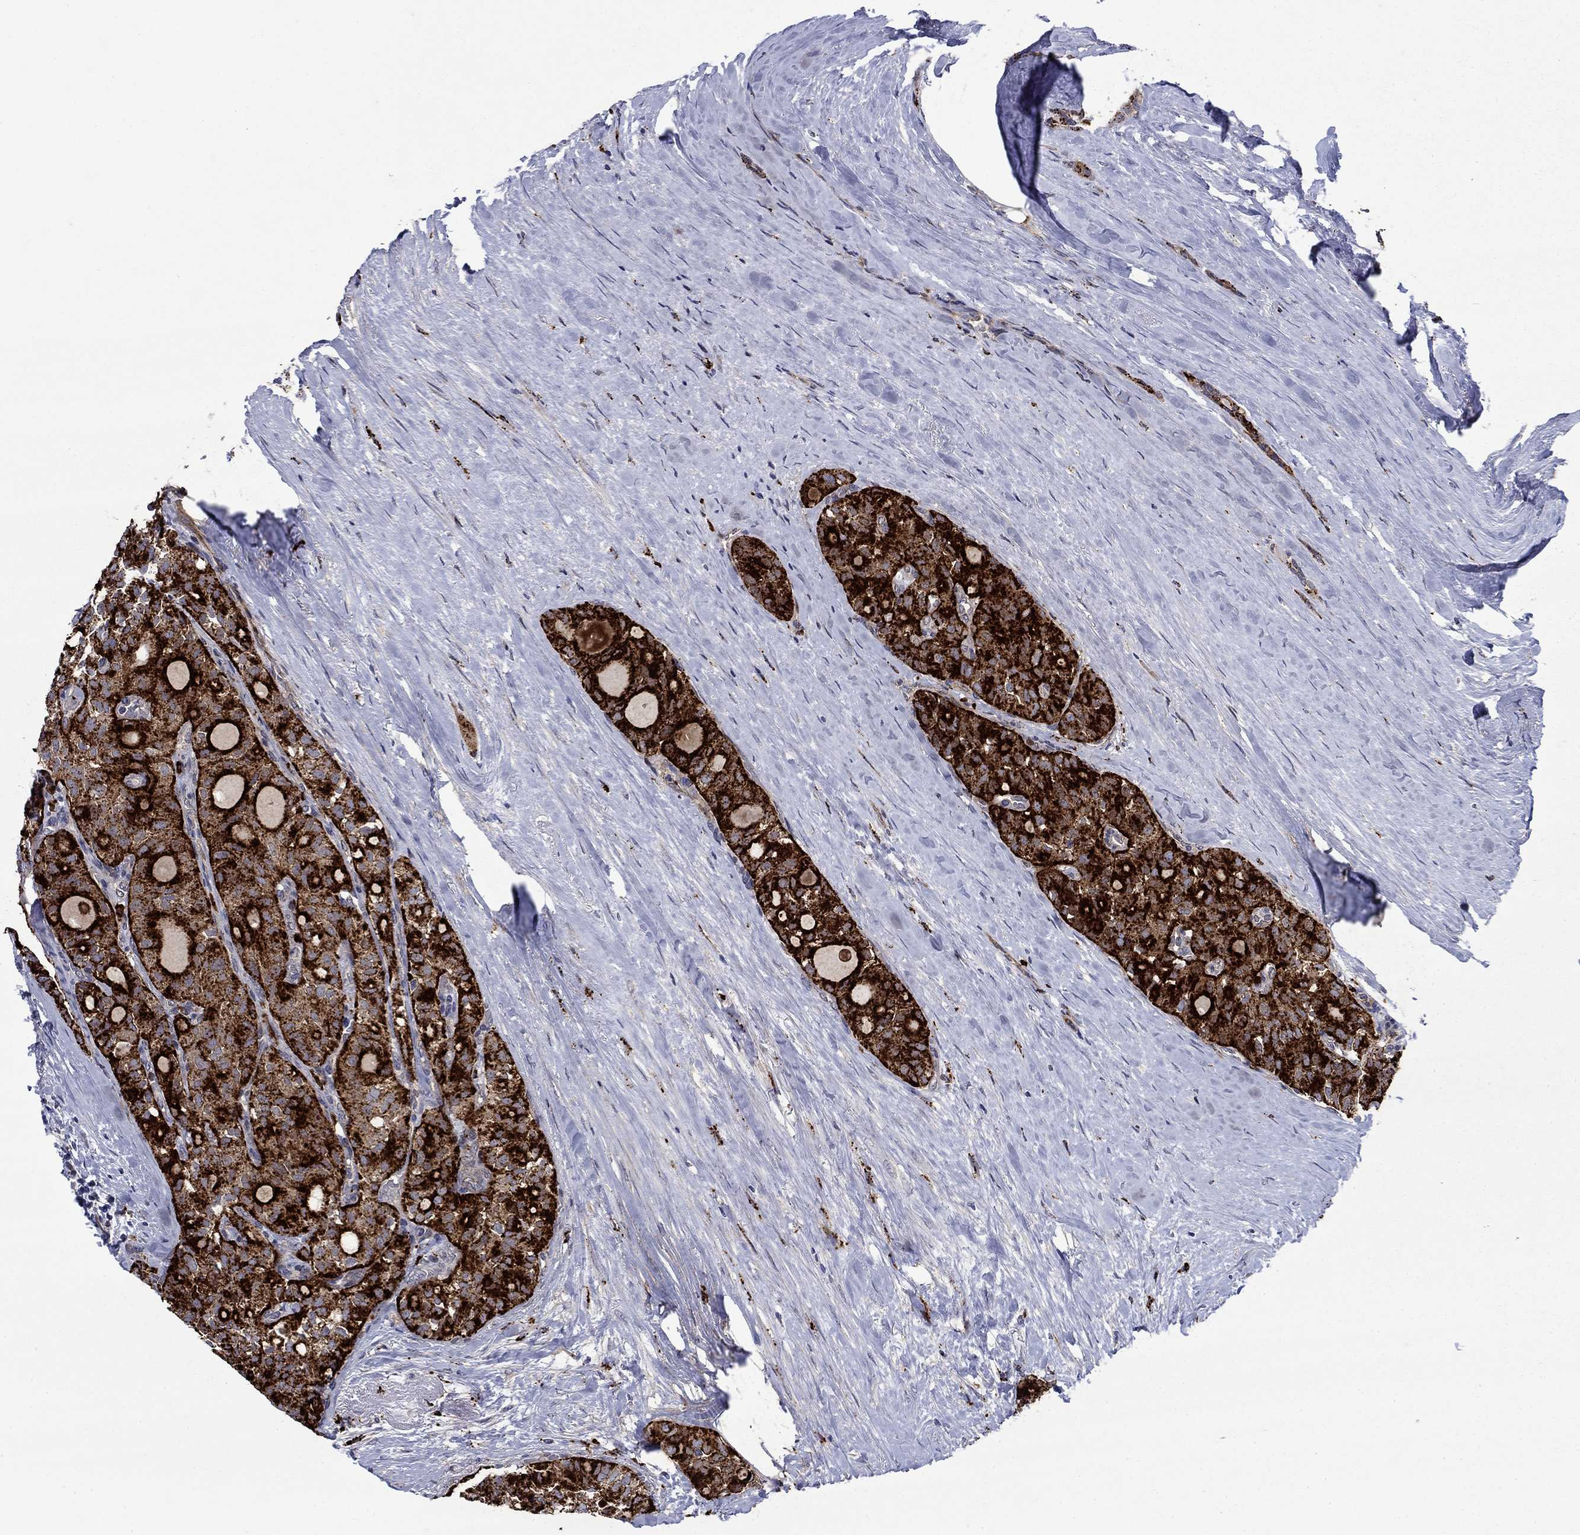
{"staining": {"intensity": "strong", "quantity": ">75%", "location": "cytoplasmic/membranous"}, "tissue": "thyroid cancer", "cell_type": "Tumor cells", "image_type": "cancer", "snomed": [{"axis": "morphology", "description": "Follicular adenoma carcinoma, NOS"}, {"axis": "topography", "description": "Thyroid gland"}], "caption": "A photomicrograph of follicular adenoma carcinoma (thyroid) stained for a protein displays strong cytoplasmic/membranous brown staining in tumor cells.", "gene": "SLC7A1", "patient": {"sex": "male", "age": 75}}